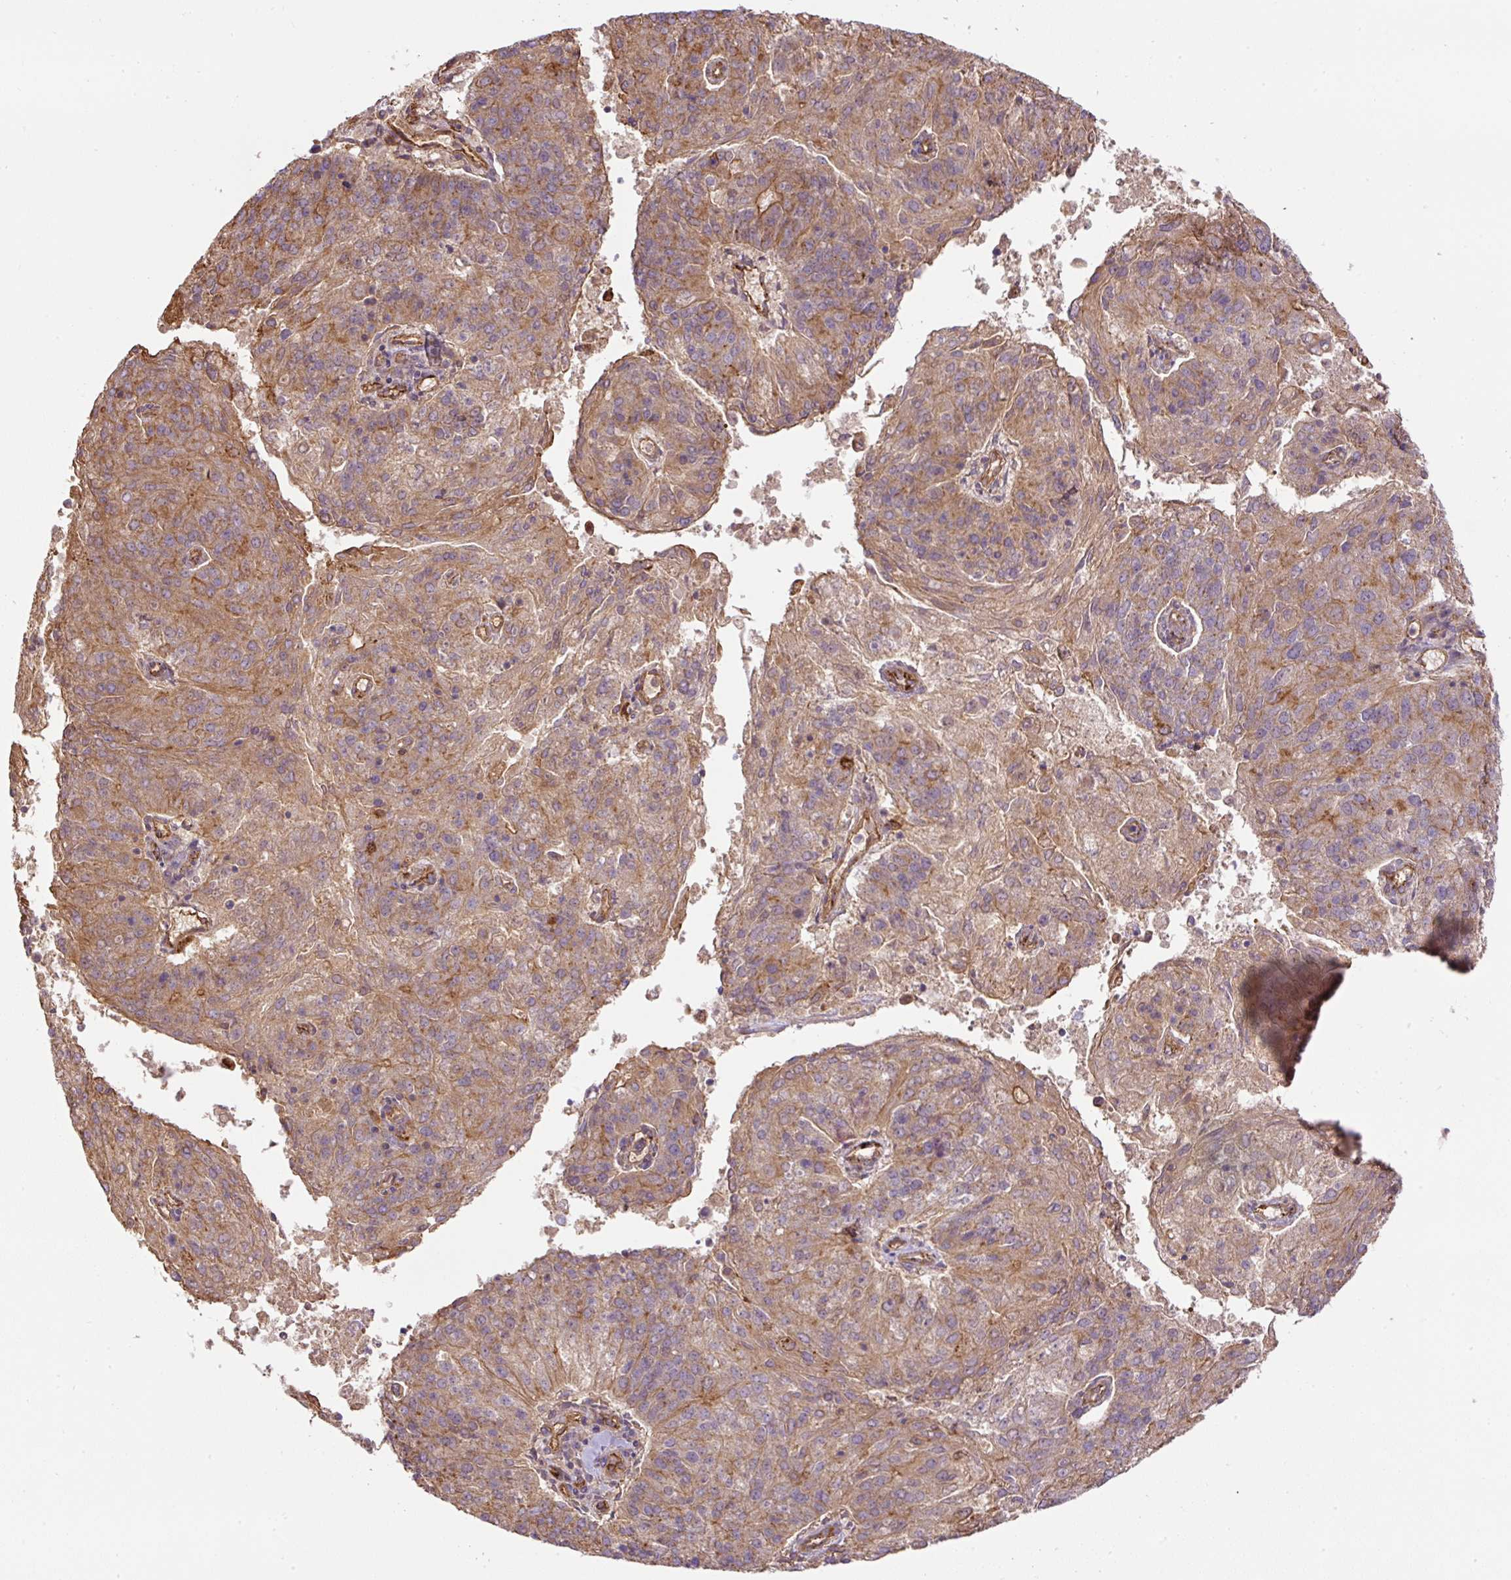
{"staining": {"intensity": "moderate", "quantity": ">75%", "location": "cytoplasmic/membranous"}, "tissue": "endometrial cancer", "cell_type": "Tumor cells", "image_type": "cancer", "snomed": [{"axis": "morphology", "description": "Adenocarcinoma, NOS"}, {"axis": "topography", "description": "Endometrium"}], "caption": "A photomicrograph of endometrial cancer stained for a protein shows moderate cytoplasmic/membranous brown staining in tumor cells. The staining is performed using DAB brown chromogen to label protein expression. The nuclei are counter-stained blue using hematoxylin.", "gene": "B3GALT5", "patient": {"sex": "female", "age": 82}}